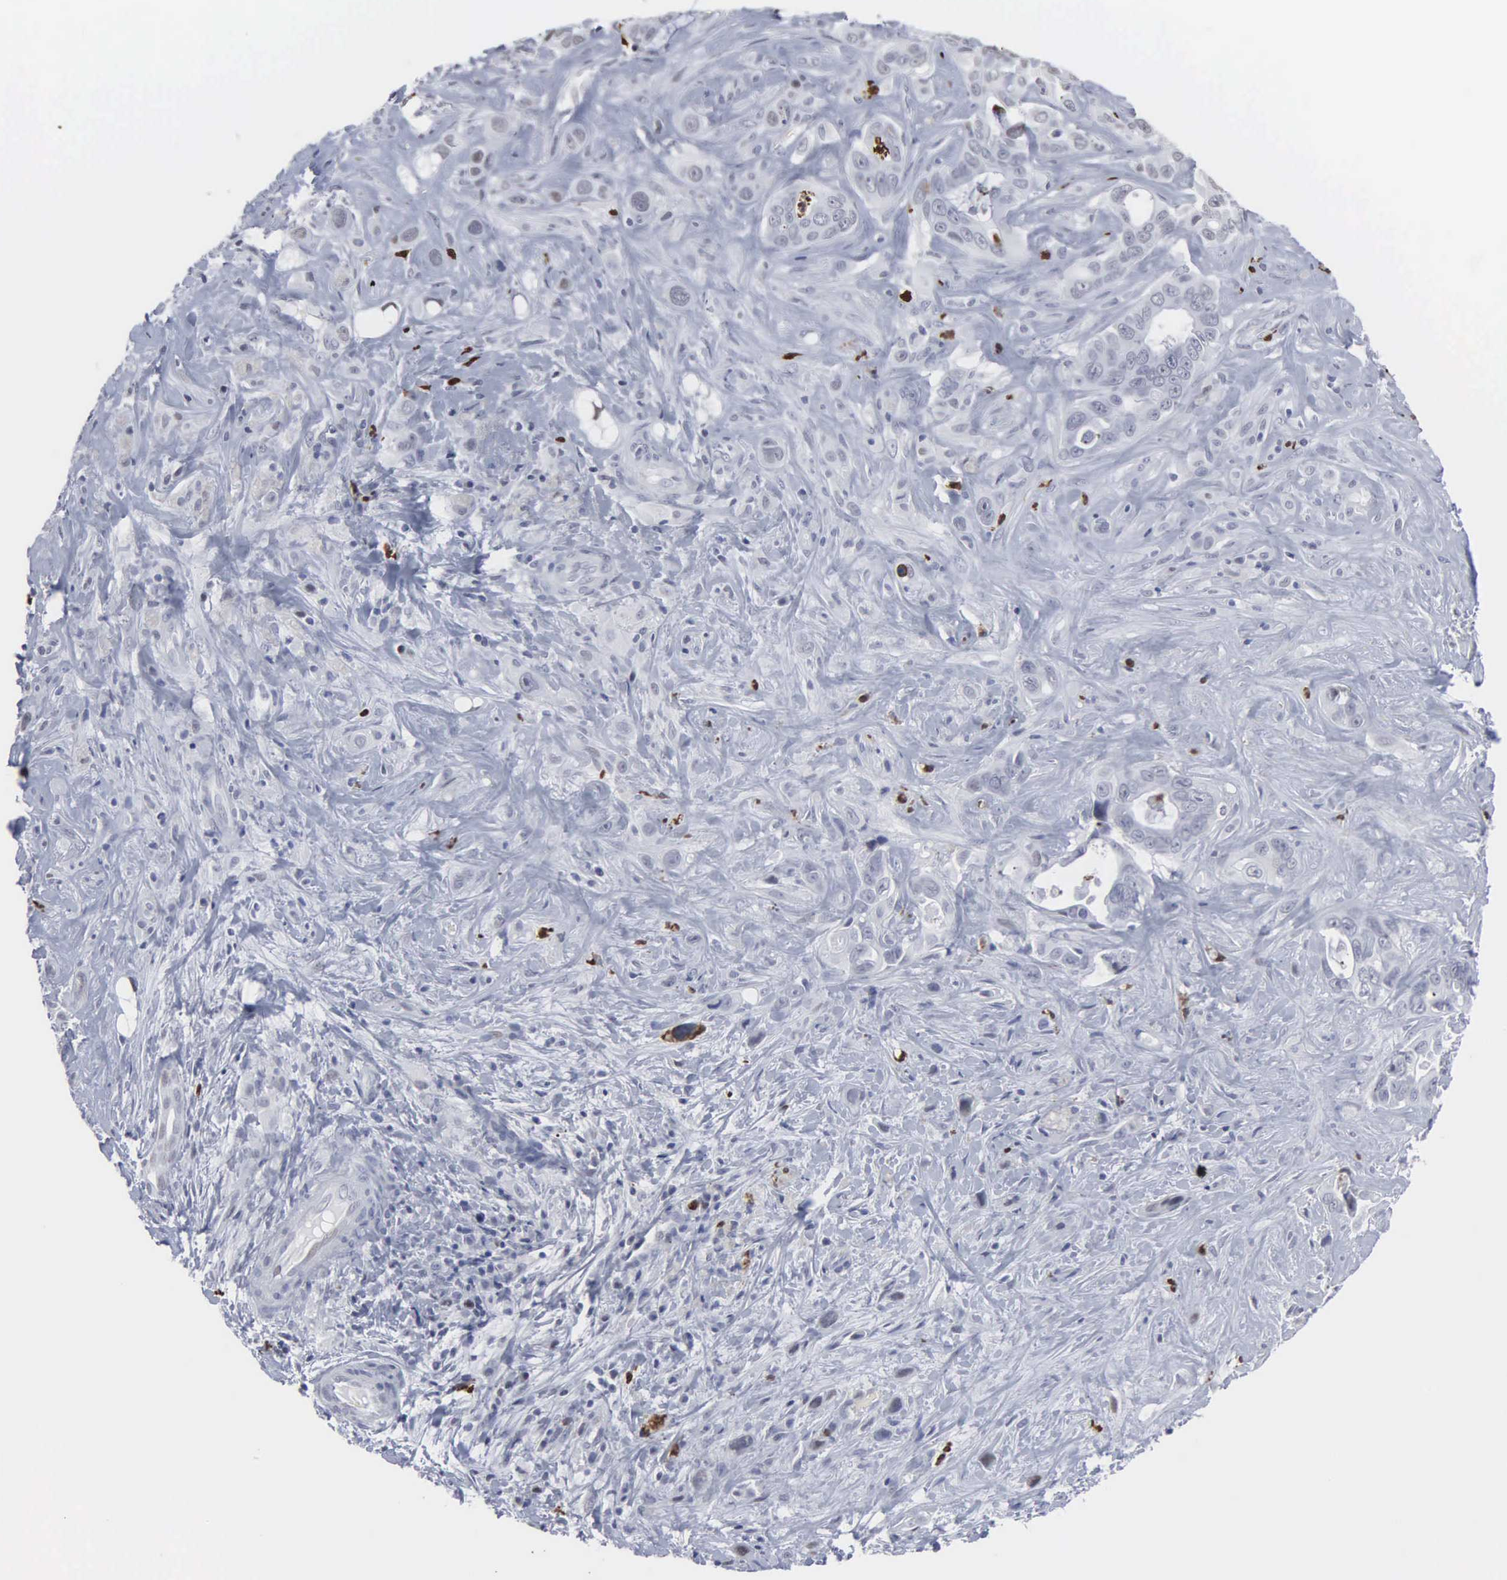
{"staining": {"intensity": "negative", "quantity": "none", "location": "none"}, "tissue": "liver cancer", "cell_type": "Tumor cells", "image_type": "cancer", "snomed": [{"axis": "morphology", "description": "Cholangiocarcinoma"}, {"axis": "topography", "description": "Liver"}], "caption": "Image shows no protein positivity in tumor cells of liver cholangiocarcinoma tissue.", "gene": "SPIN3", "patient": {"sex": "female", "age": 79}}